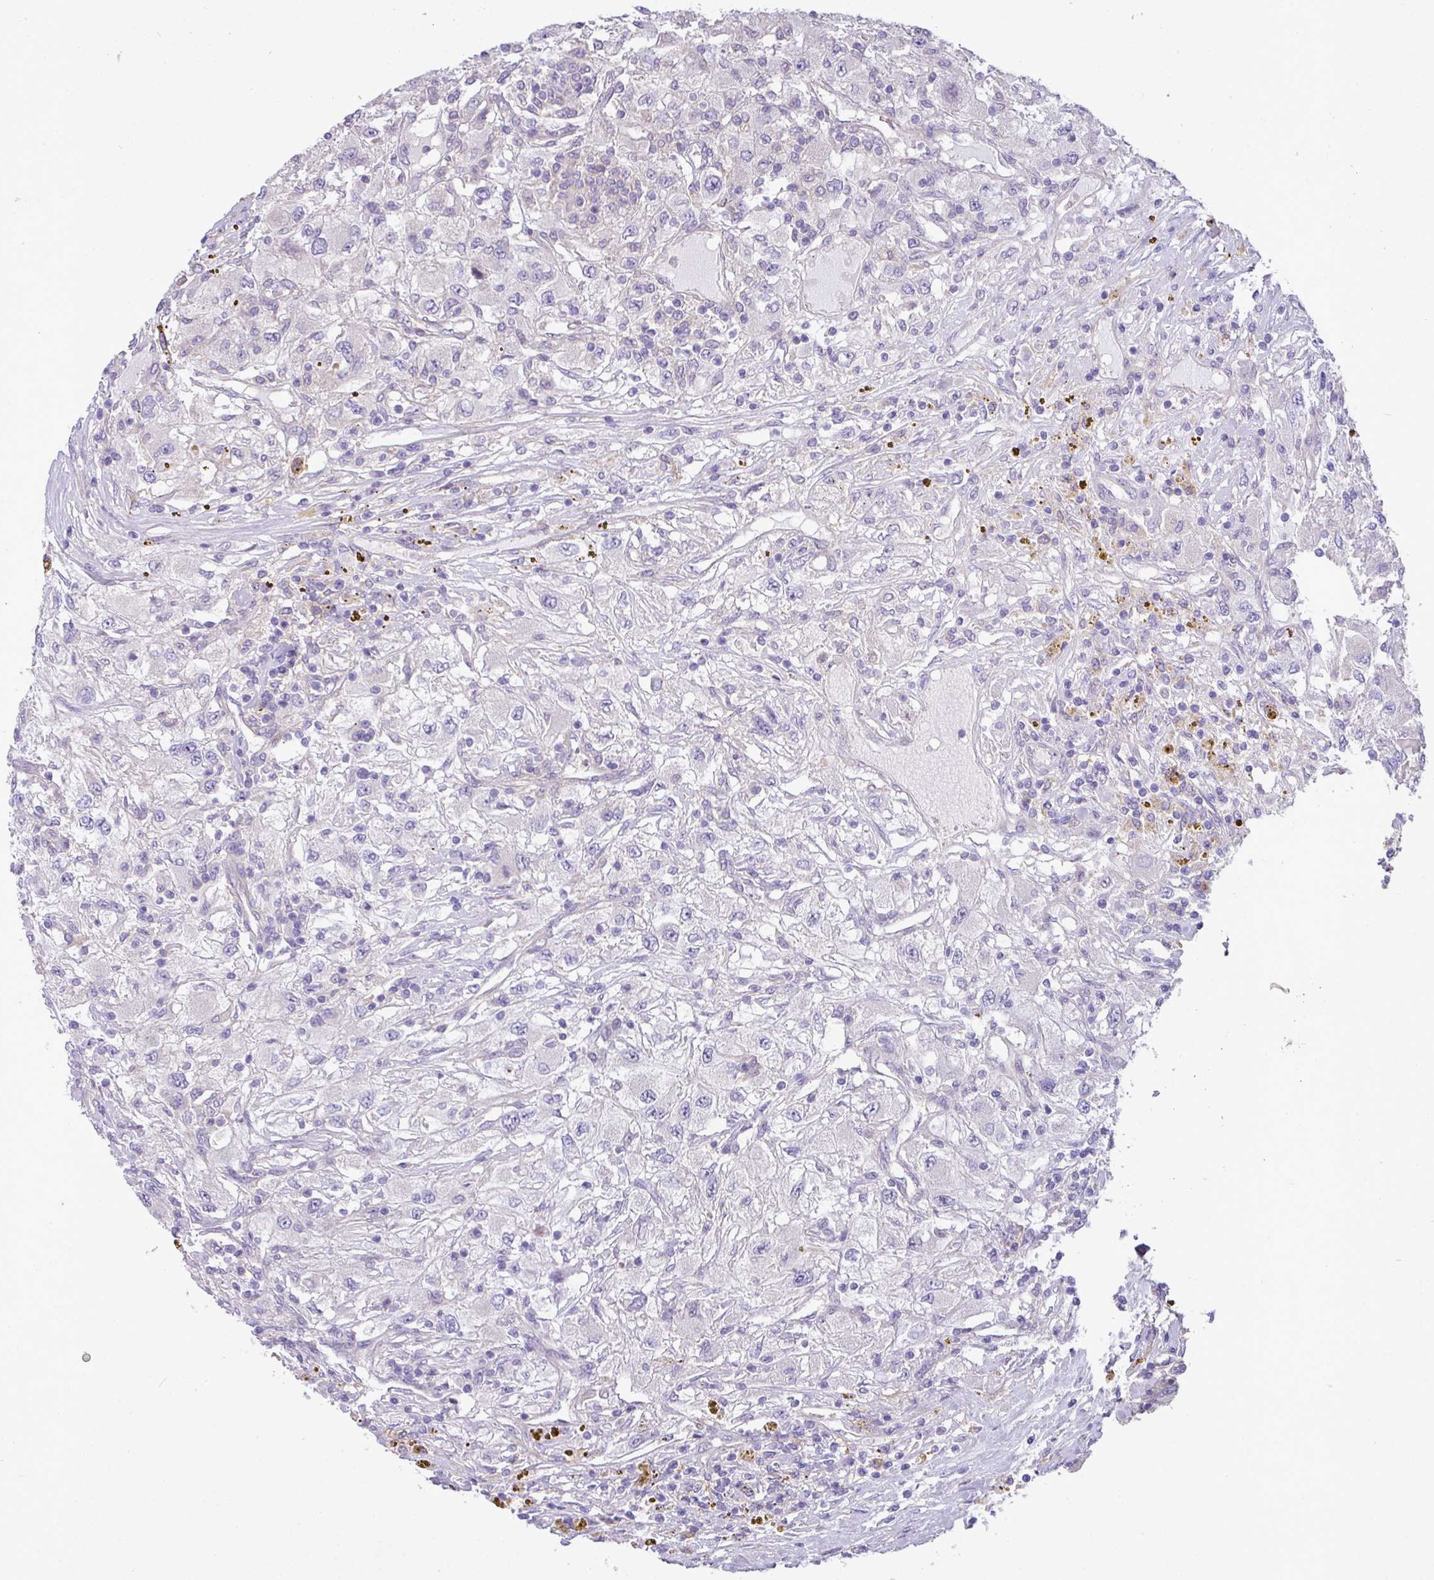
{"staining": {"intensity": "negative", "quantity": "none", "location": "none"}, "tissue": "renal cancer", "cell_type": "Tumor cells", "image_type": "cancer", "snomed": [{"axis": "morphology", "description": "Adenocarcinoma, NOS"}, {"axis": "topography", "description": "Kidney"}], "caption": "IHC histopathology image of neoplastic tissue: renal cancer (adenocarcinoma) stained with DAB demonstrates no significant protein staining in tumor cells. (Immunohistochemistry, brightfield microscopy, high magnification).", "gene": "KIRREL3", "patient": {"sex": "female", "age": 67}}